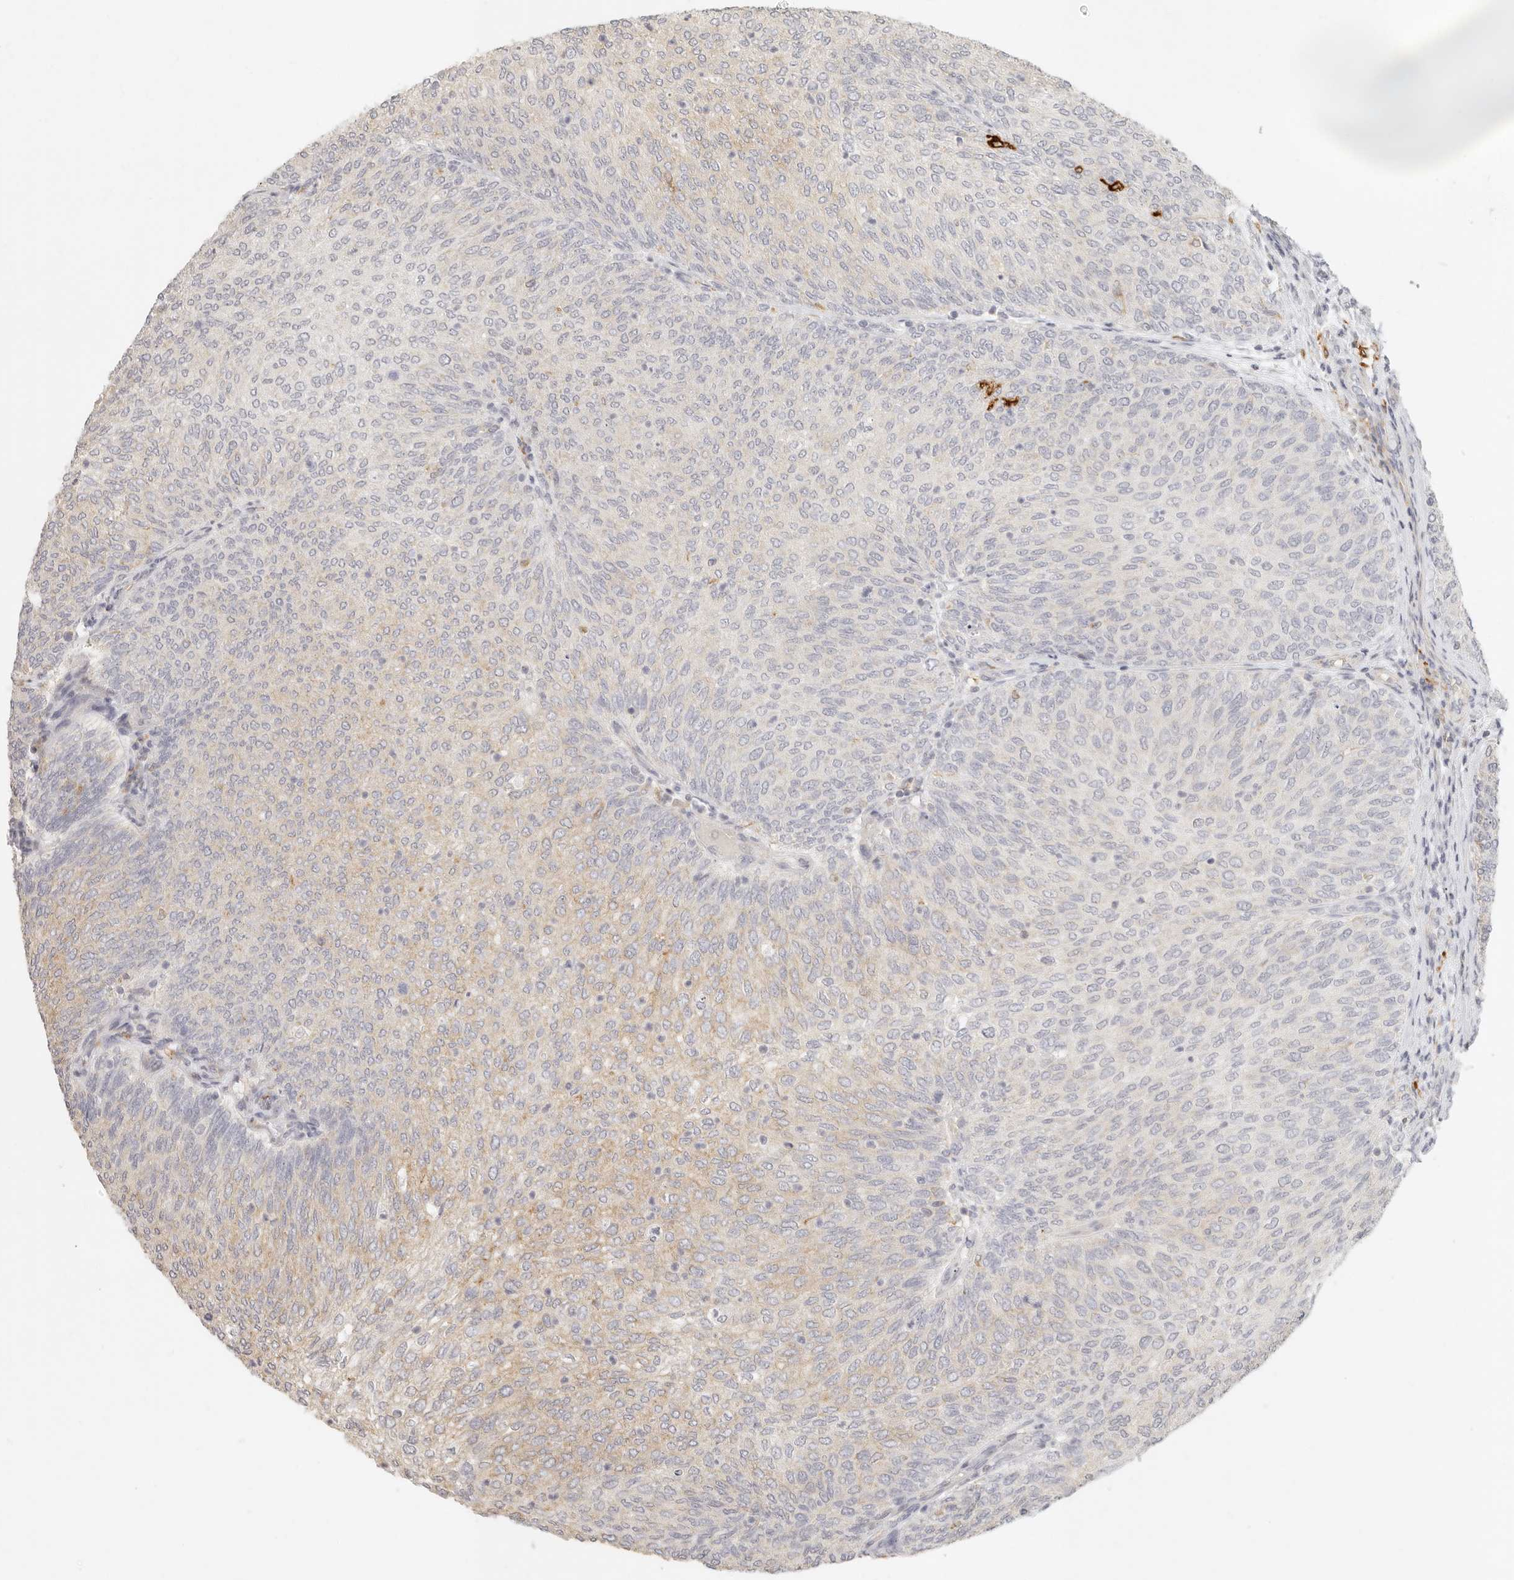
{"staining": {"intensity": "weak", "quantity": "<25%", "location": "cytoplasmic/membranous"}, "tissue": "urothelial cancer", "cell_type": "Tumor cells", "image_type": "cancer", "snomed": [{"axis": "morphology", "description": "Urothelial carcinoma, Low grade"}, {"axis": "topography", "description": "Urinary bladder"}], "caption": "High power microscopy histopathology image of an immunohistochemistry (IHC) micrograph of low-grade urothelial carcinoma, revealing no significant positivity in tumor cells. (DAB (3,3'-diaminobenzidine) IHC, high magnification).", "gene": "NIBAN1", "patient": {"sex": "female", "age": 79}}